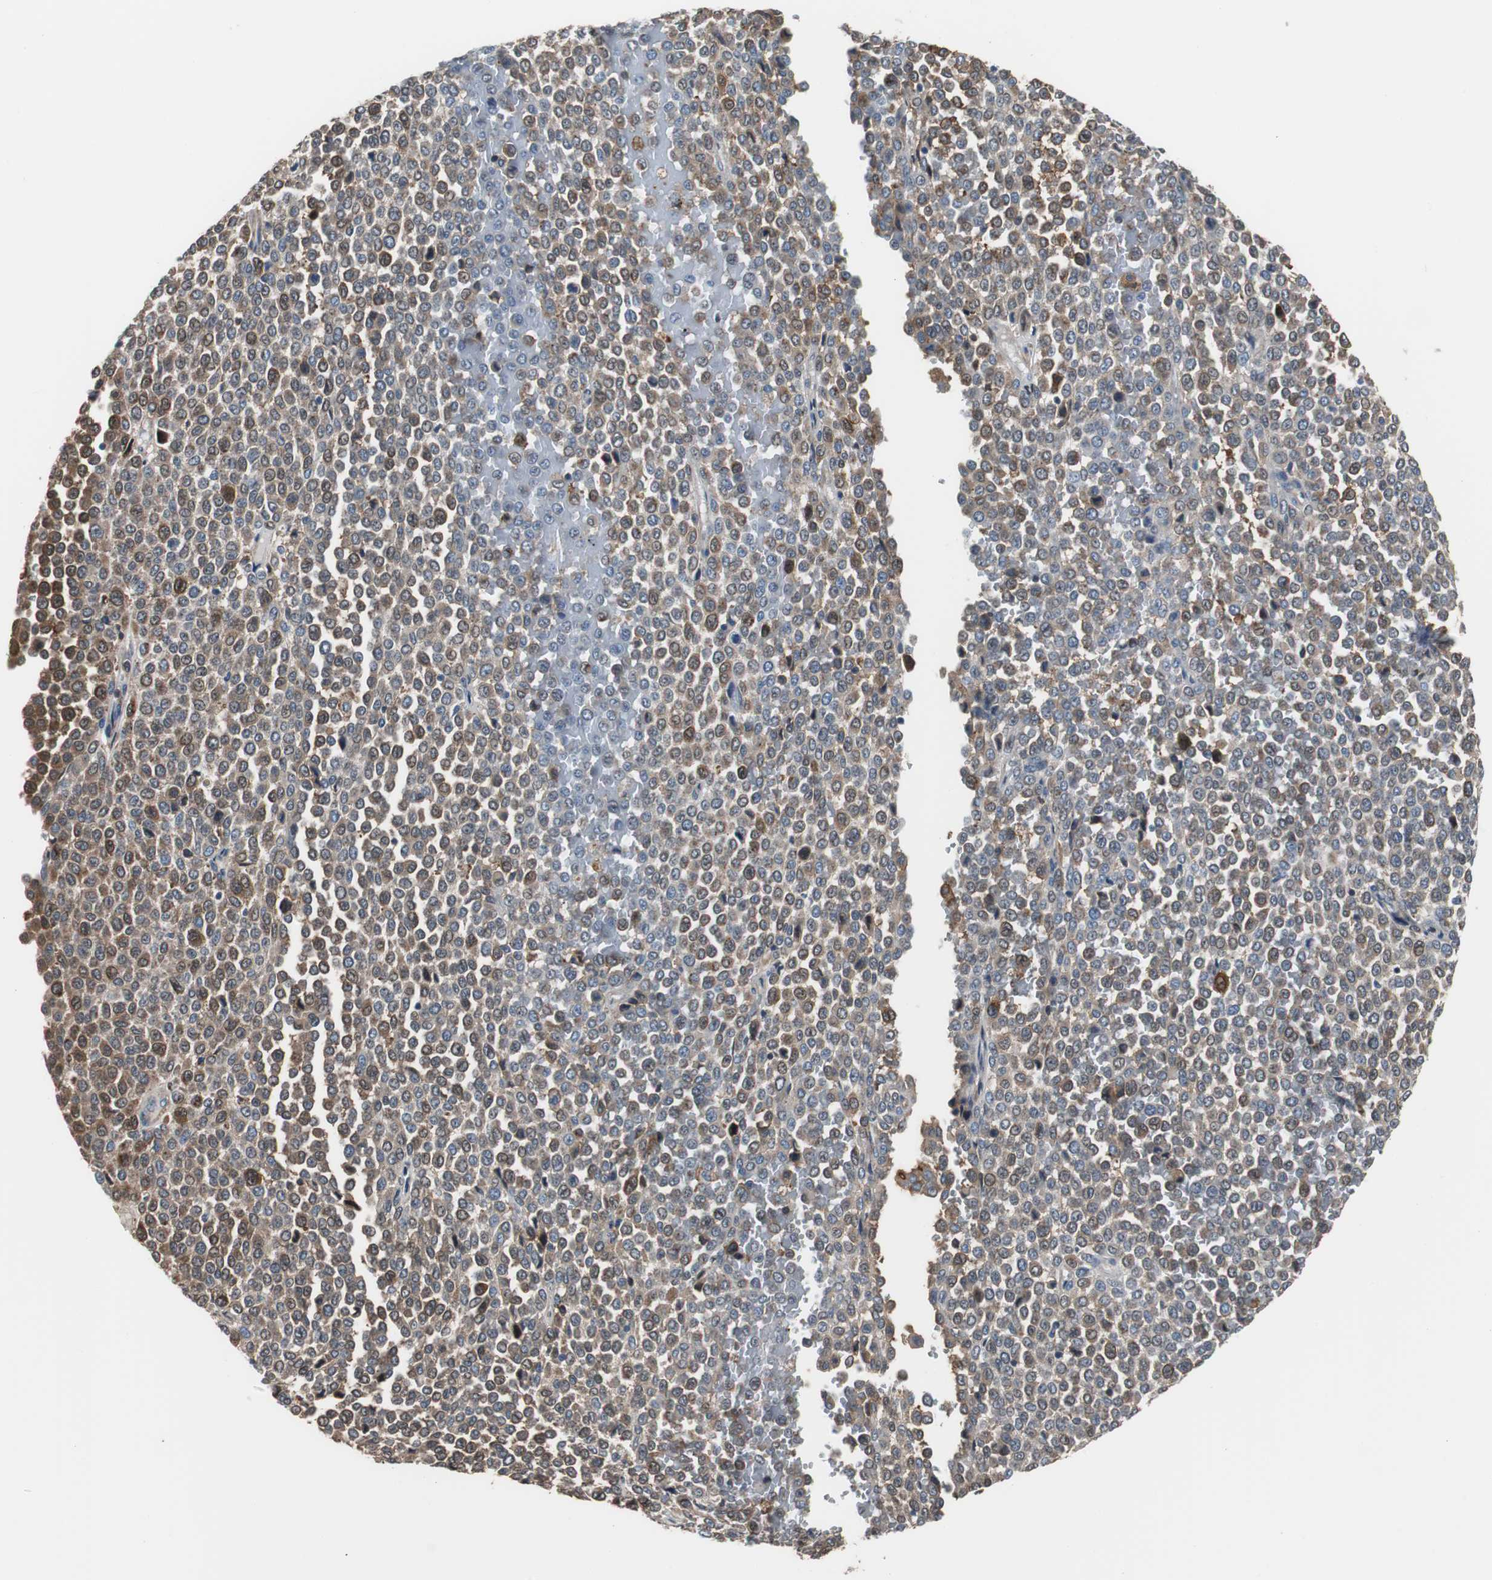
{"staining": {"intensity": "moderate", "quantity": "25%-75%", "location": "cytoplasmic/membranous"}, "tissue": "melanoma", "cell_type": "Tumor cells", "image_type": "cancer", "snomed": [{"axis": "morphology", "description": "Malignant melanoma, Metastatic site"}, {"axis": "topography", "description": "Pancreas"}], "caption": "Brown immunohistochemical staining in malignant melanoma (metastatic site) shows moderate cytoplasmic/membranous positivity in approximately 25%-75% of tumor cells.", "gene": "ANXA4", "patient": {"sex": "female", "age": 30}}